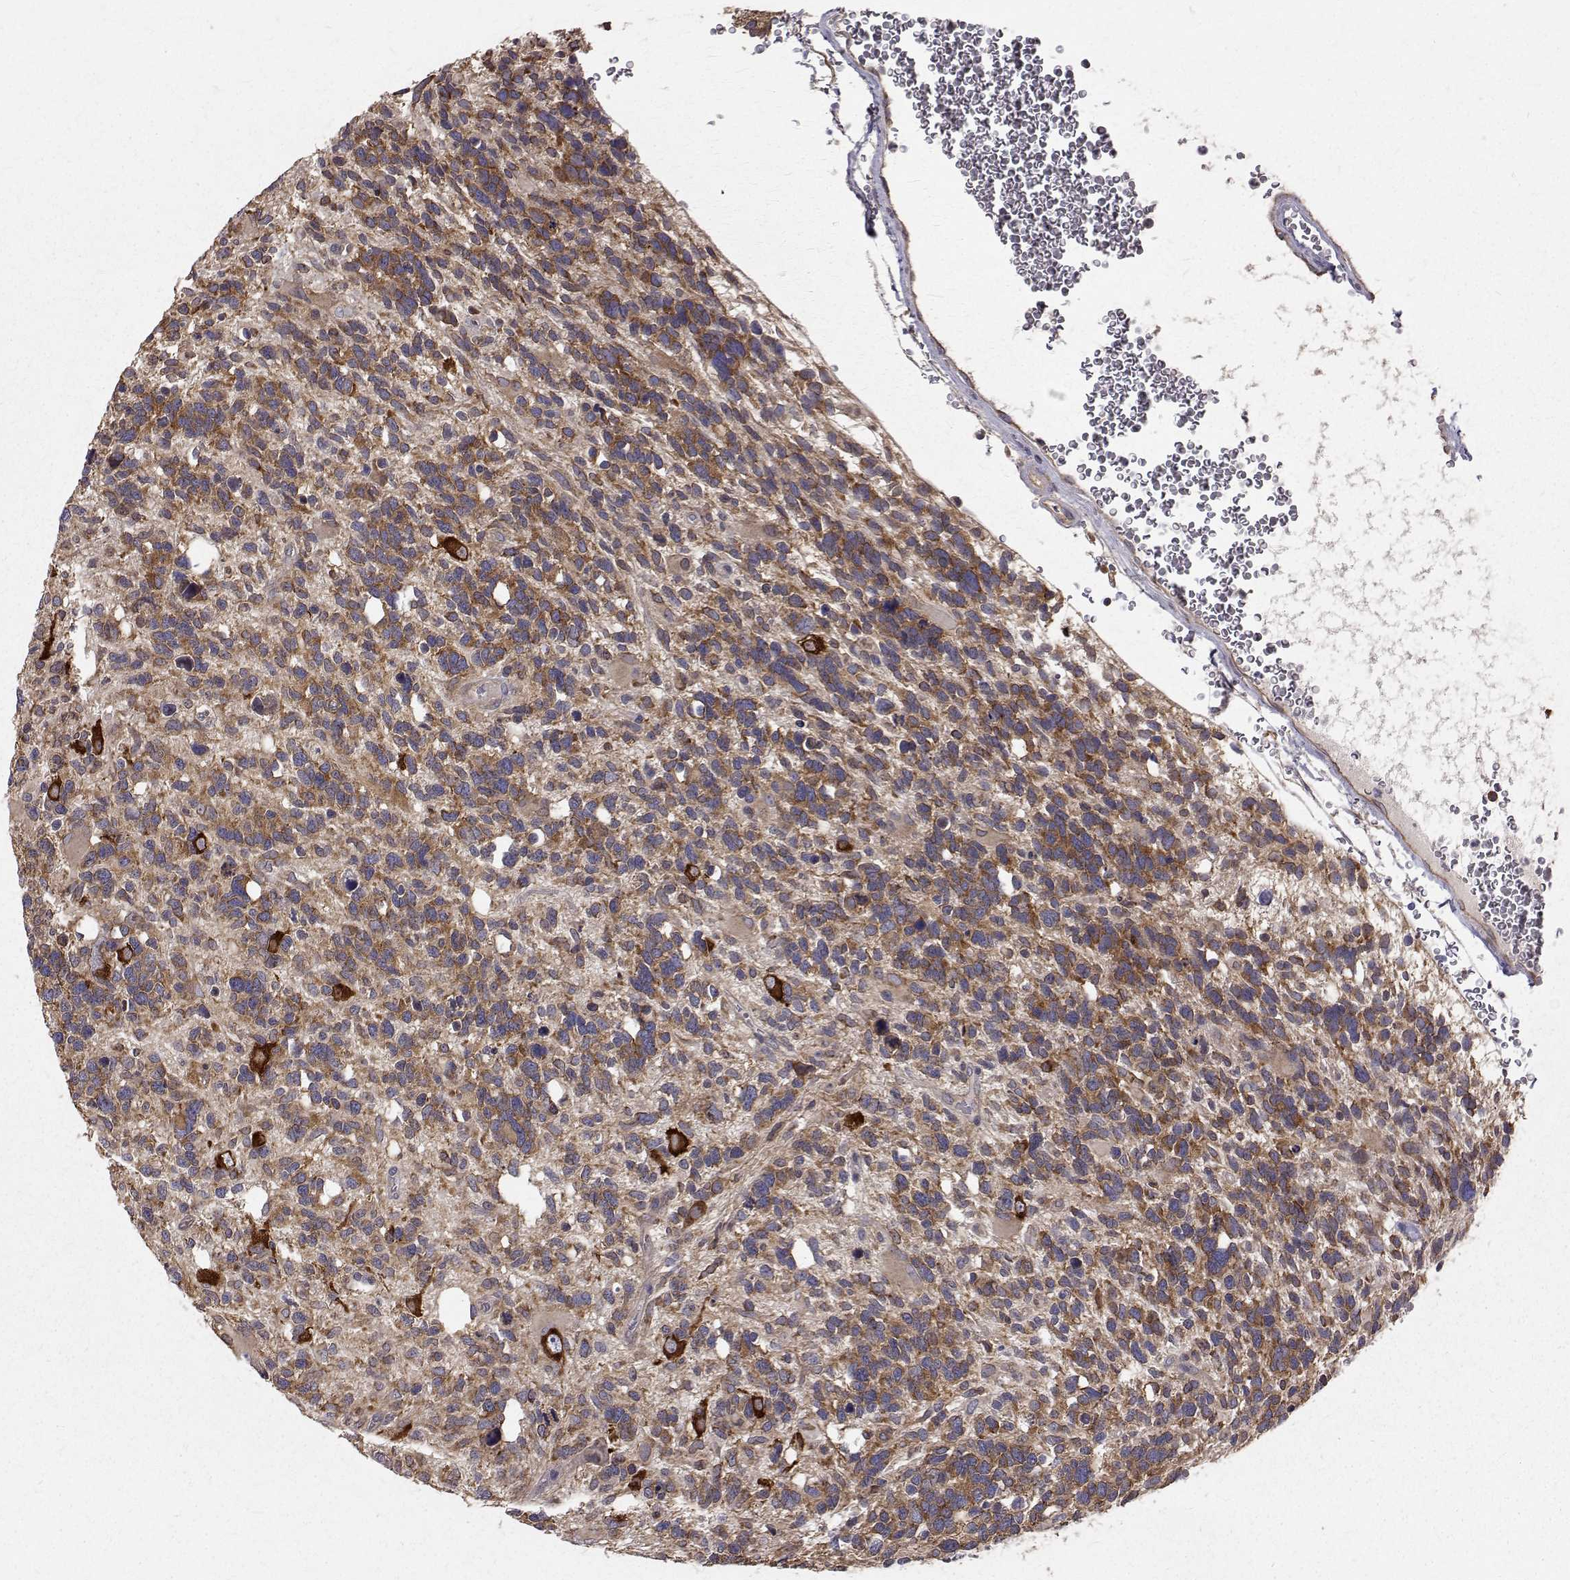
{"staining": {"intensity": "moderate", "quantity": ">75%", "location": "cytoplasmic/membranous"}, "tissue": "glioma", "cell_type": "Tumor cells", "image_type": "cancer", "snomed": [{"axis": "morphology", "description": "Glioma, malignant, High grade"}, {"axis": "topography", "description": "Brain"}], "caption": "High-power microscopy captured an immunohistochemistry histopathology image of glioma, revealing moderate cytoplasmic/membranous staining in approximately >75% of tumor cells. The staining was performed using DAB, with brown indicating positive protein expression. Nuclei are stained blue with hematoxylin.", "gene": "FARSB", "patient": {"sex": "male", "age": 49}}